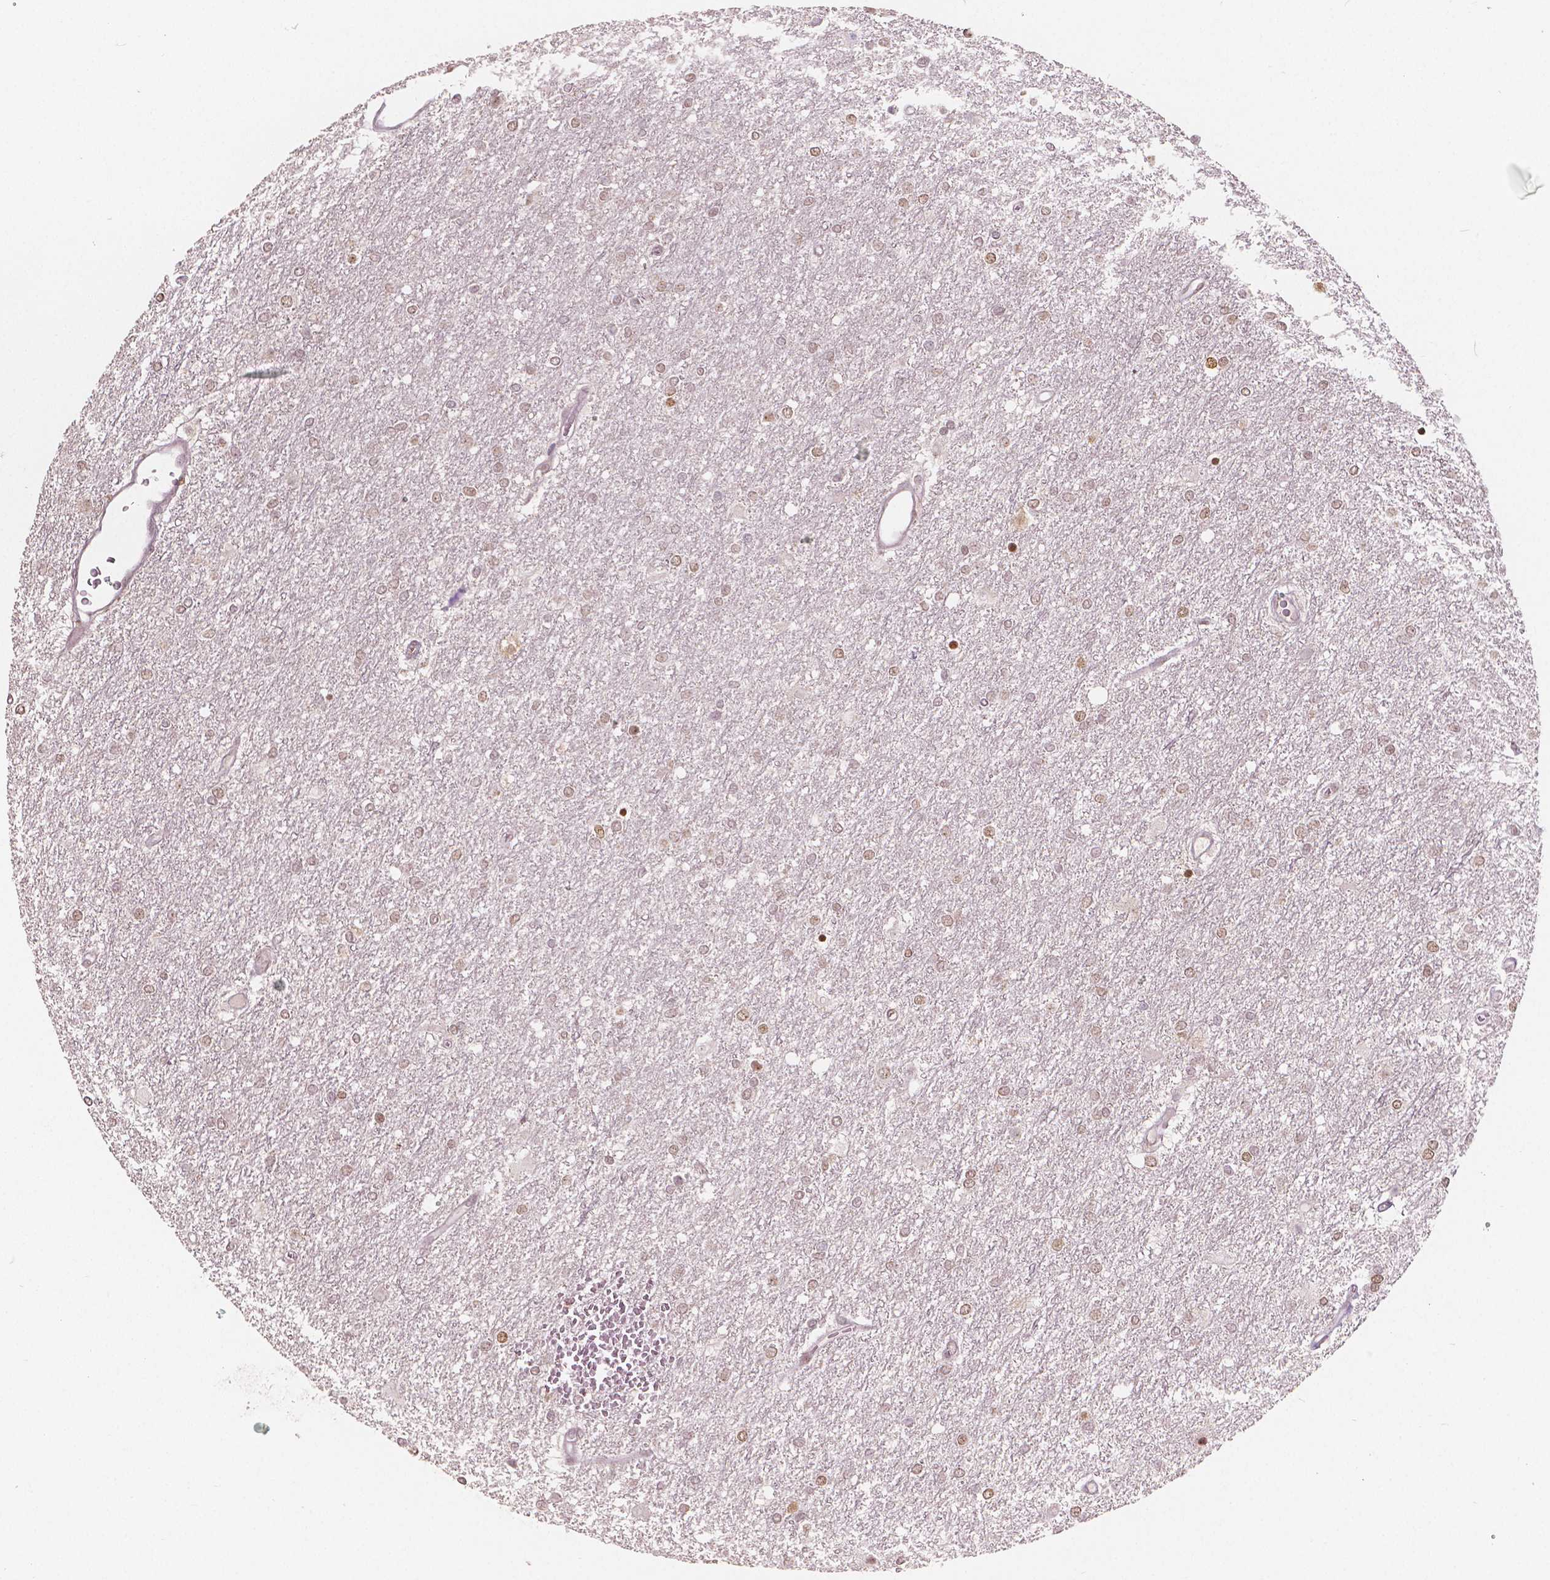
{"staining": {"intensity": "weak", "quantity": ">75%", "location": "nuclear"}, "tissue": "glioma", "cell_type": "Tumor cells", "image_type": "cancer", "snomed": [{"axis": "morphology", "description": "Glioma, malignant, High grade"}, {"axis": "topography", "description": "Brain"}], "caption": "Immunohistochemistry (IHC) (DAB) staining of glioma displays weak nuclear protein positivity in about >75% of tumor cells.", "gene": "NSD2", "patient": {"sex": "female", "age": 61}}